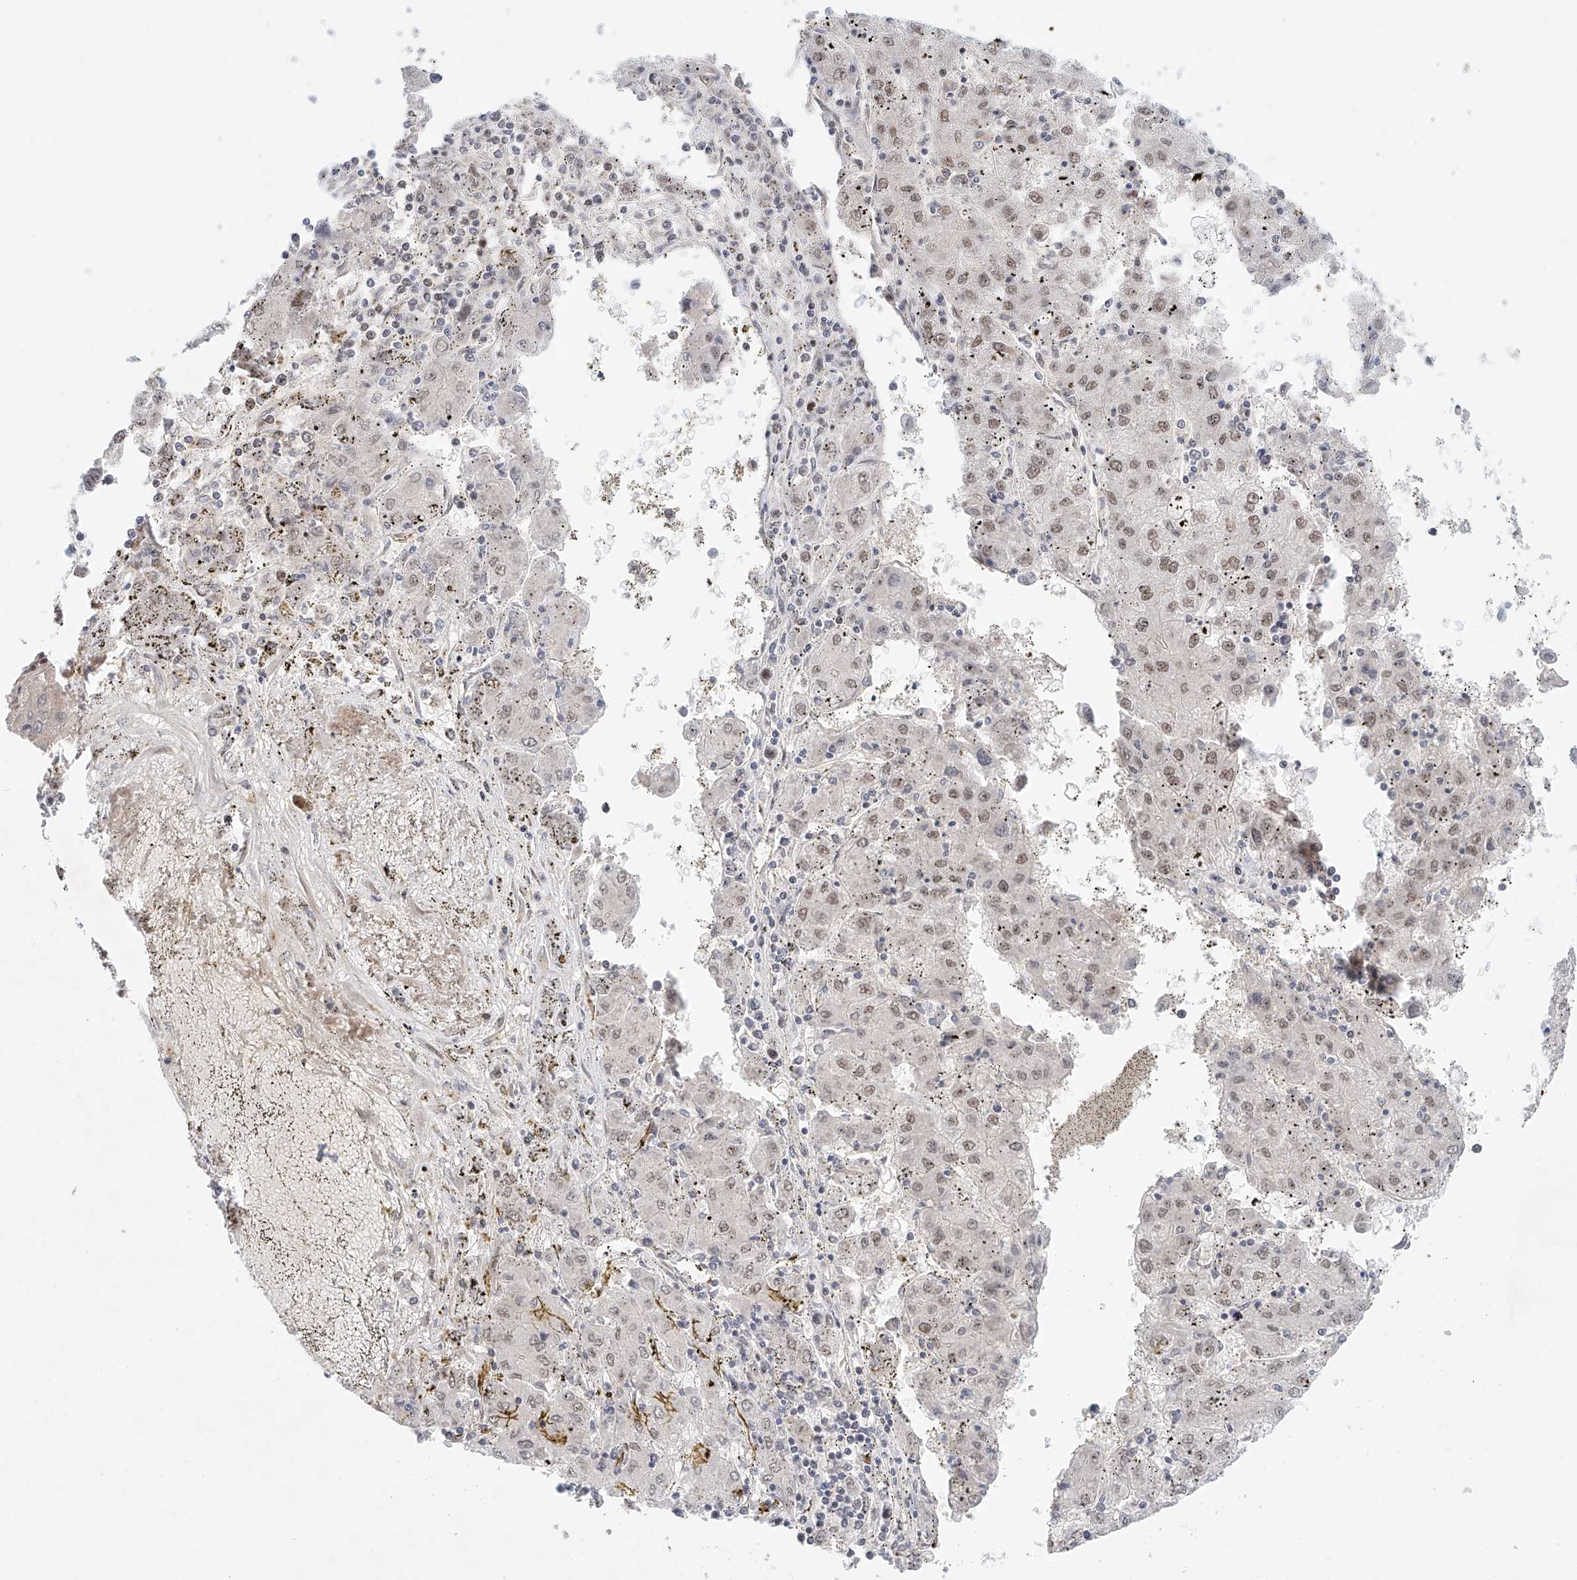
{"staining": {"intensity": "weak", "quantity": "25%-75%", "location": "nuclear"}, "tissue": "liver cancer", "cell_type": "Tumor cells", "image_type": "cancer", "snomed": [{"axis": "morphology", "description": "Carcinoma, Hepatocellular, NOS"}, {"axis": "topography", "description": "Liver"}], "caption": "Immunohistochemical staining of human hepatocellular carcinoma (liver) exhibits low levels of weak nuclear protein expression in approximately 25%-75% of tumor cells.", "gene": "ZNF470", "patient": {"sex": "male", "age": 72}}